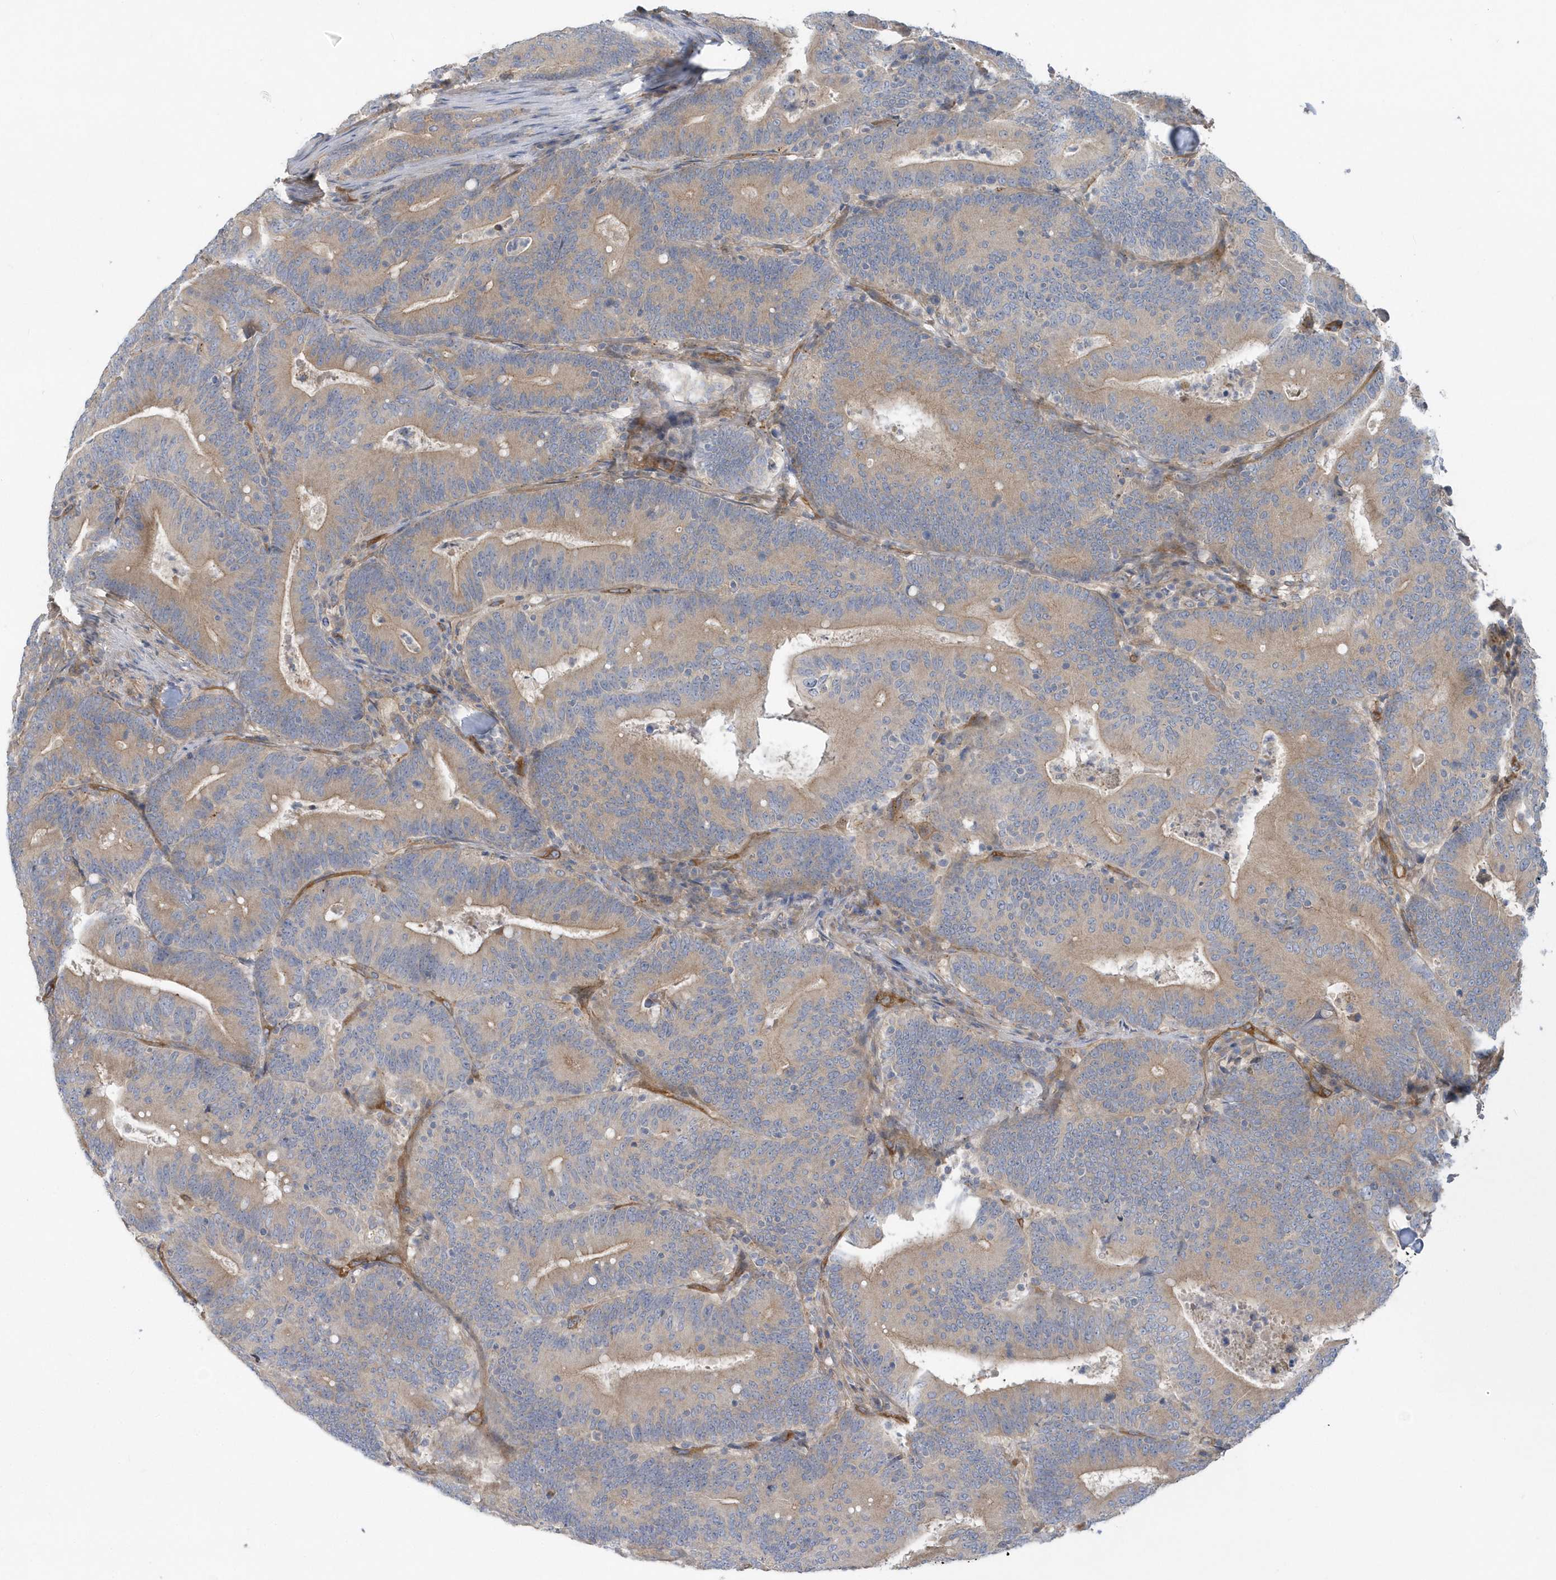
{"staining": {"intensity": "weak", "quantity": "25%-75%", "location": "cytoplasmic/membranous"}, "tissue": "colorectal cancer", "cell_type": "Tumor cells", "image_type": "cancer", "snomed": [{"axis": "morphology", "description": "Adenocarcinoma, NOS"}, {"axis": "topography", "description": "Colon"}], "caption": "A brown stain highlights weak cytoplasmic/membranous staining of a protein in human adenocarcinoma (colorectal) tumor cells.", "gene": "RAI14", "patient": {"sex": "female", "age": 66}}